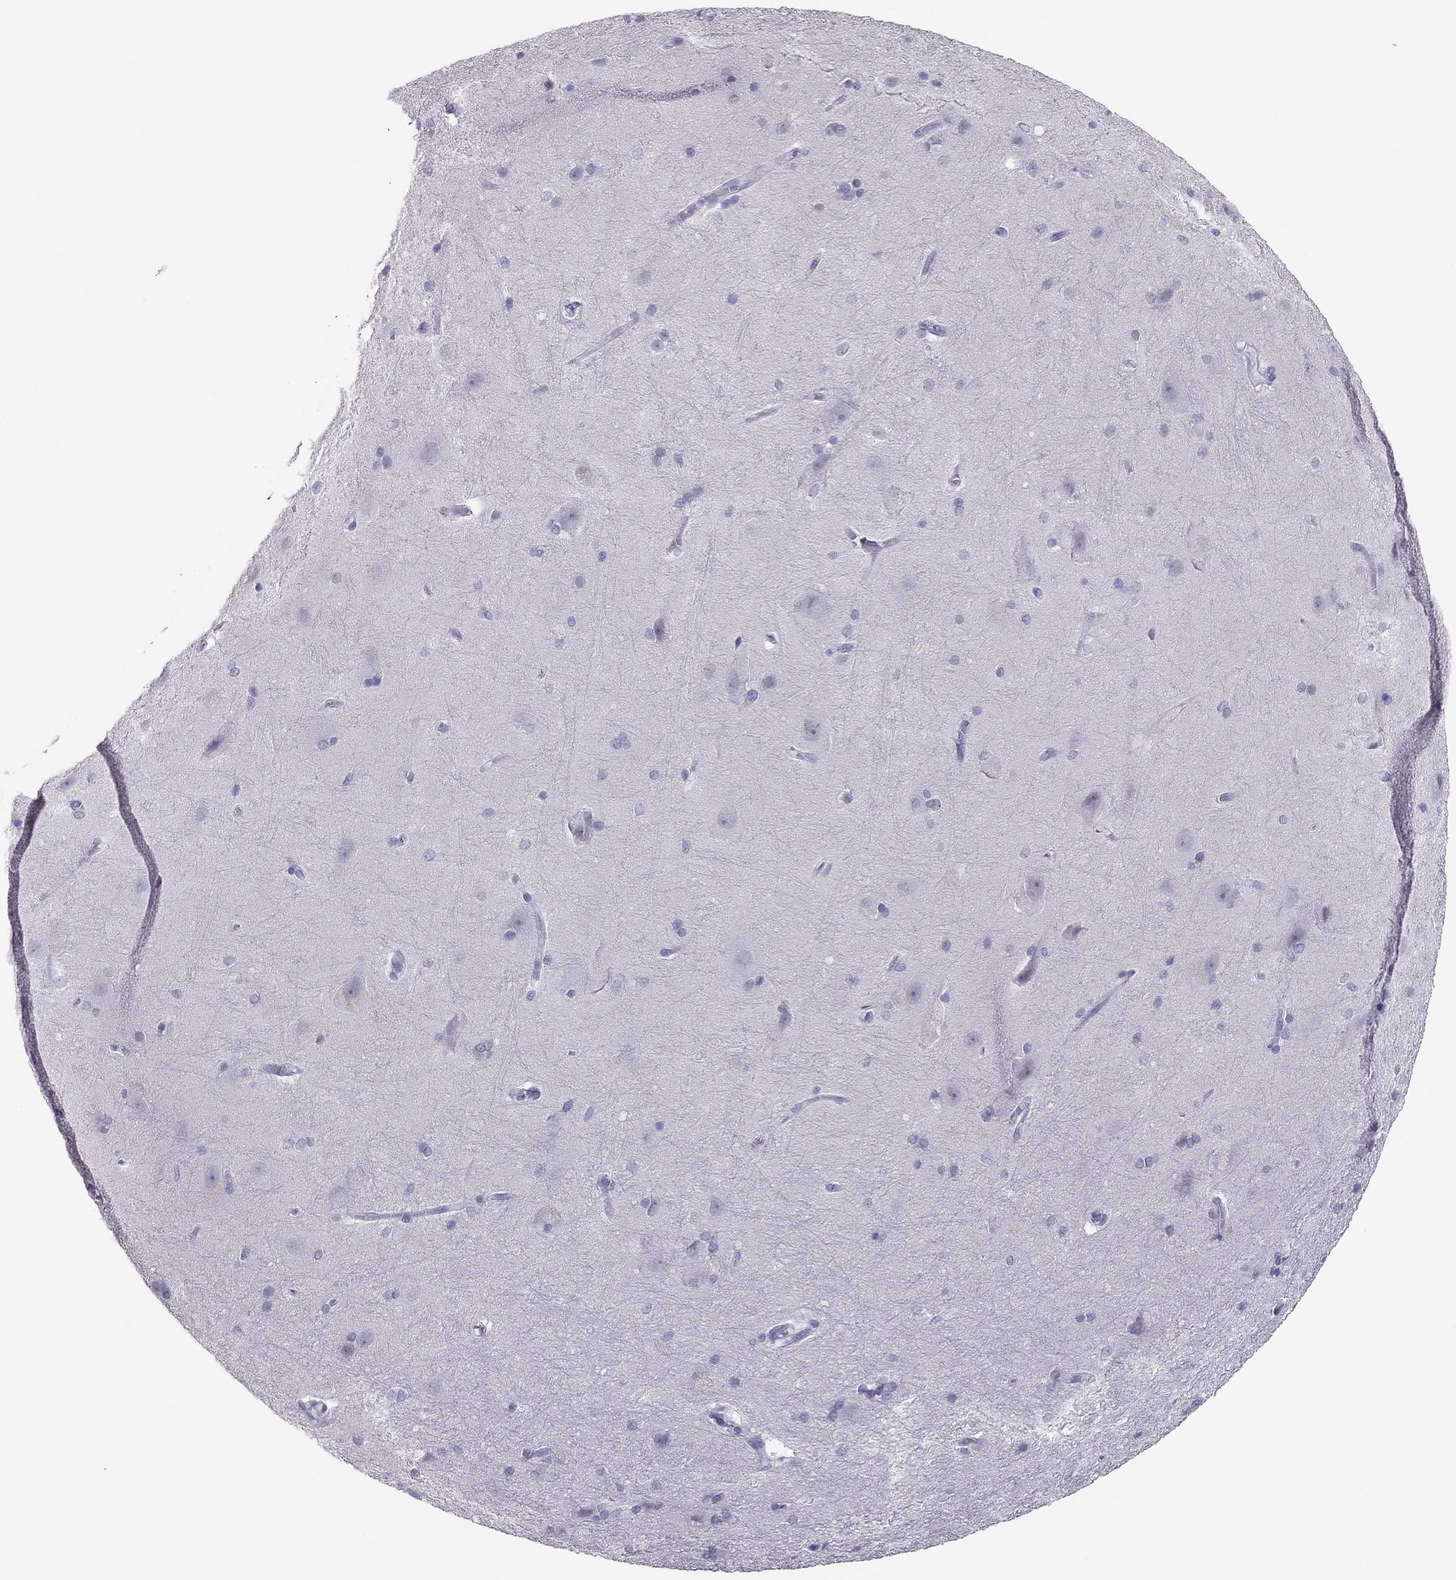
{"staining": {"intensity": "negative", "quantity": "none", "location": "none"}, "tissue": "hippocampus", "cell_type": "Glial cells", "image_type": "normal", "snomed": [{"axis": "morphology", "description": "Normal tissue, NOS"}, {"axis": "topography", "description": "Cerebral cortex"}, {"axis": "topography", "description": "Hippocampus"}], "caption": "High magnification brightfield microscopy of benign hippocampus stained with DAB (3,3'-diaminobenzidine) (brown) and counterstained with hematoxylin (blue): glial cells show no significant expression.", "gene": "PHOX2A", "patient": {"sex": "female", "age": 19}}